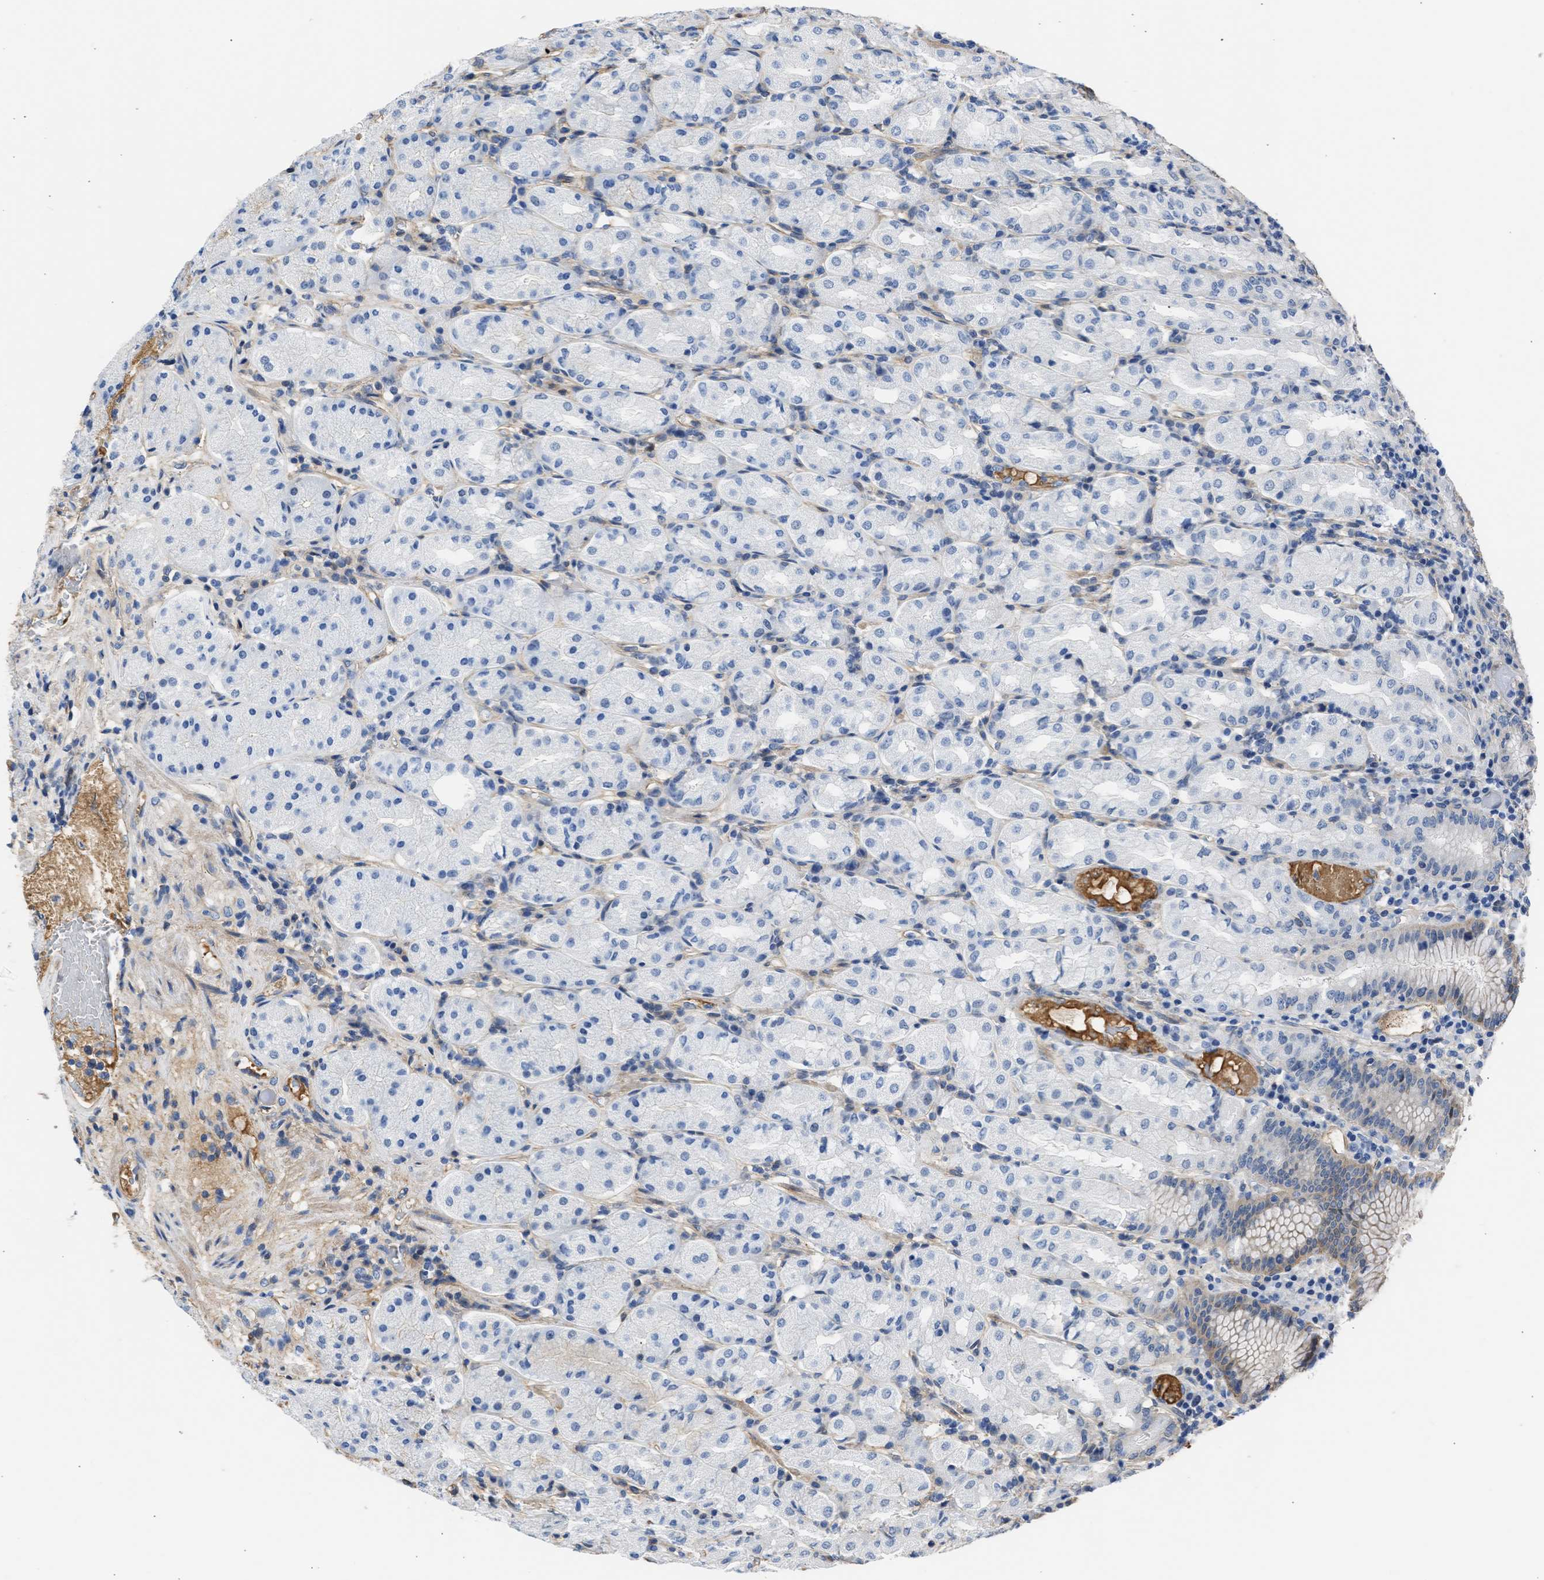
{"staining": {"intensity": "weak", "quantity": "25%-75%", "location": "cytoplasmic/membranous,nuclear"}, "tissue": "stomach", "cell_type": "Glandular cells", "image_type": "normal", "snomed": [{"axis": "morphology", "description": "Normal tissue, NOS"}, {"axis": "topography", "description": "Stomach"}, {"axis": "topography", "description": "Stomach, lower"}], "caption": "Immunohistochemical staining of normal stomach exhibits low levels of weak cytoplasmic/membranous,nuclear positivity in about 25%-75% of glandular cells.", "gene": "MAS1L", "patient": {"sex": "female", "age": 56}}